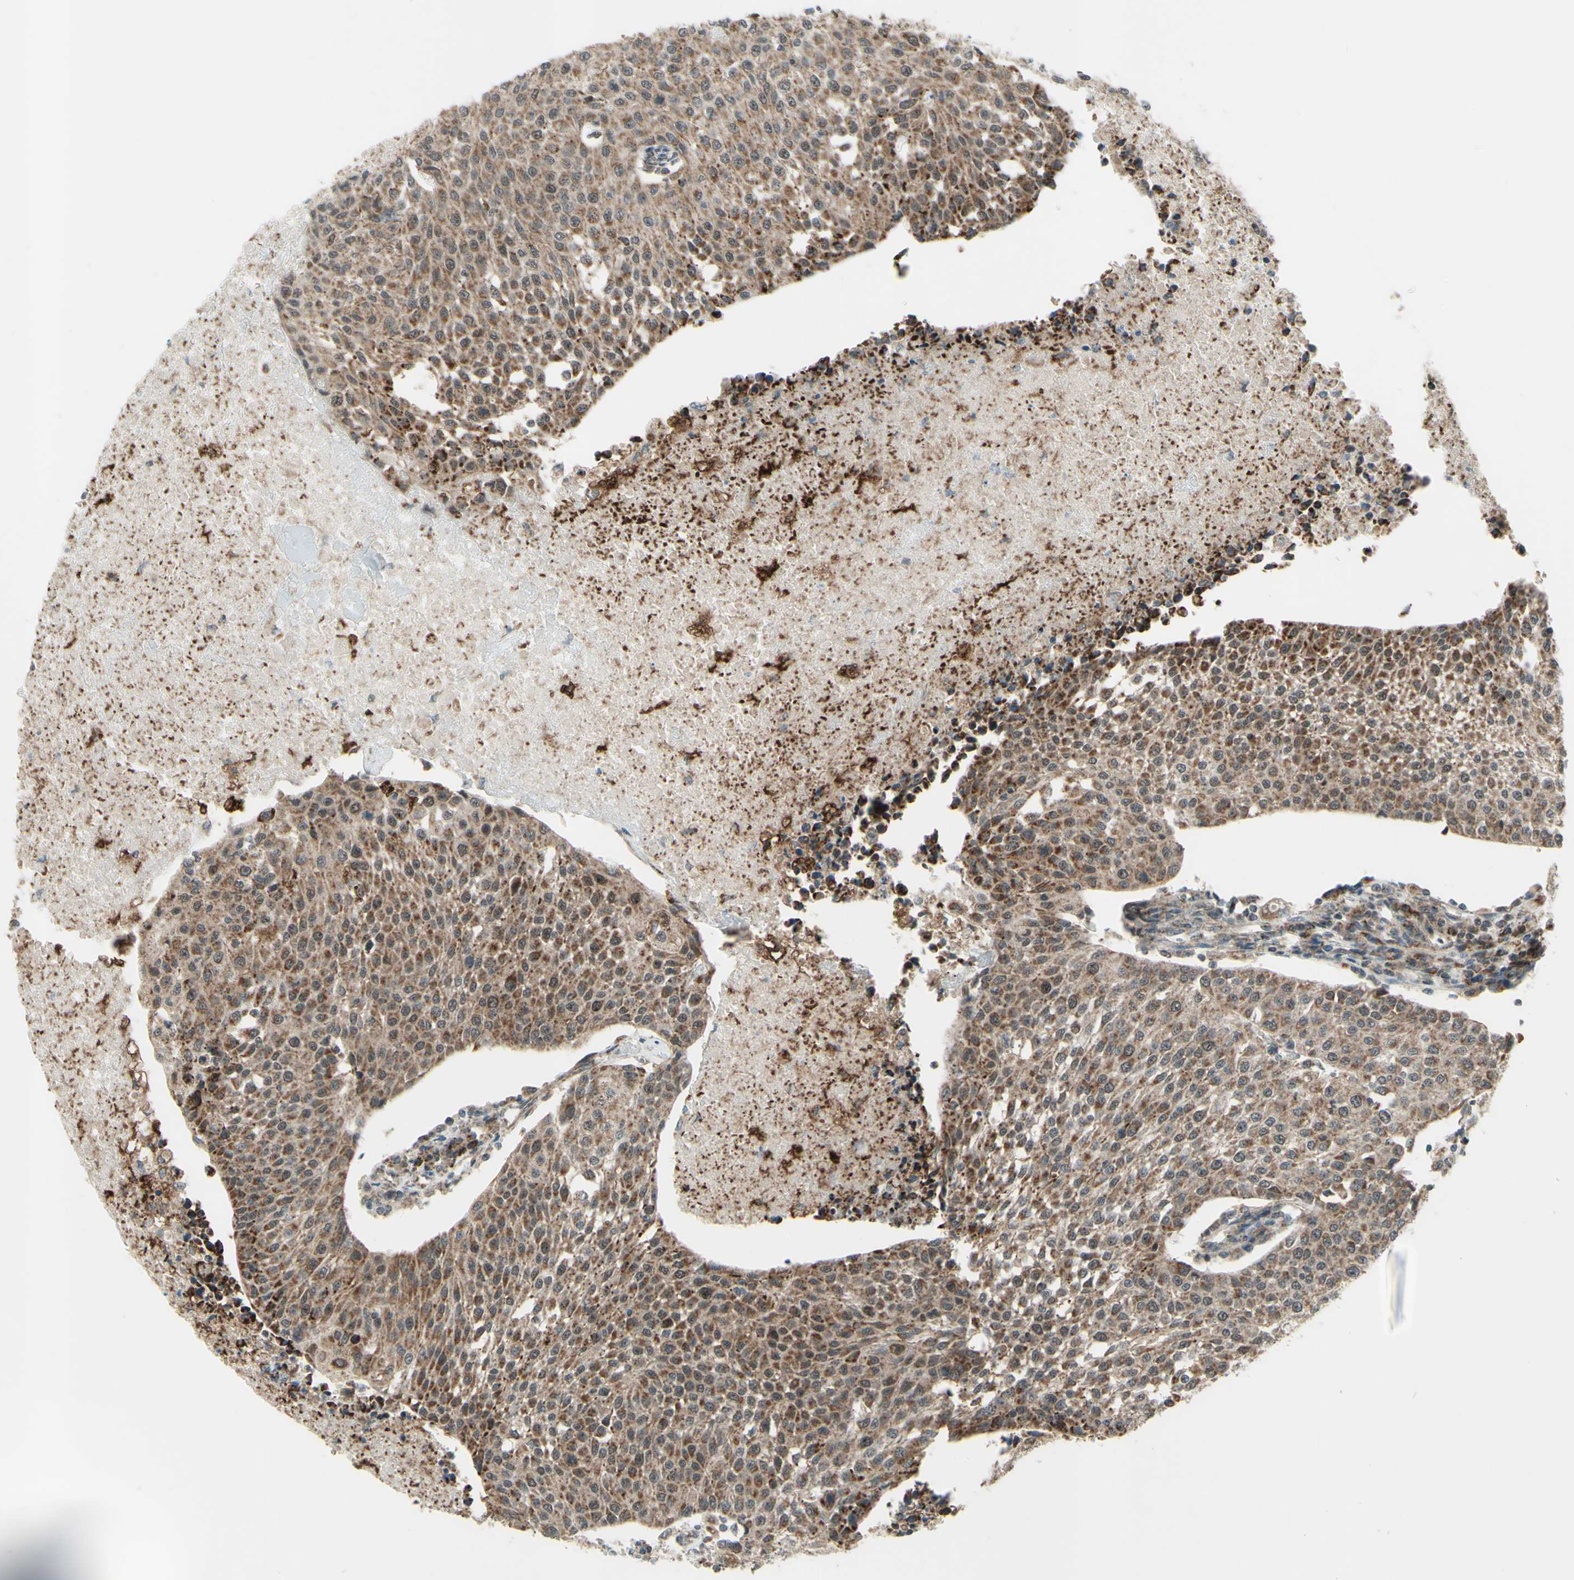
{"staining": {"intensity": "moderate", "quantity": ">75%", "location": "cytoplasmic/membranous"}, "tissue": "urothelial cancer", "cell_type": "Tumor cells", "image_type": "cancer", "snomed": [{"axis": "morphology", "description": "Urothelial carcinoma, High grade"}, {"axis": "topography", "description": "Urinary bladder"}], "caption": "The immunohistochemical stain labels moderate cytoplasmic/membranous staining in tumor cells of urothelial carcinoma (high-grade) tissue.", "gene": "DHRS3", "patient": {"sex": "female", "age": 85}}